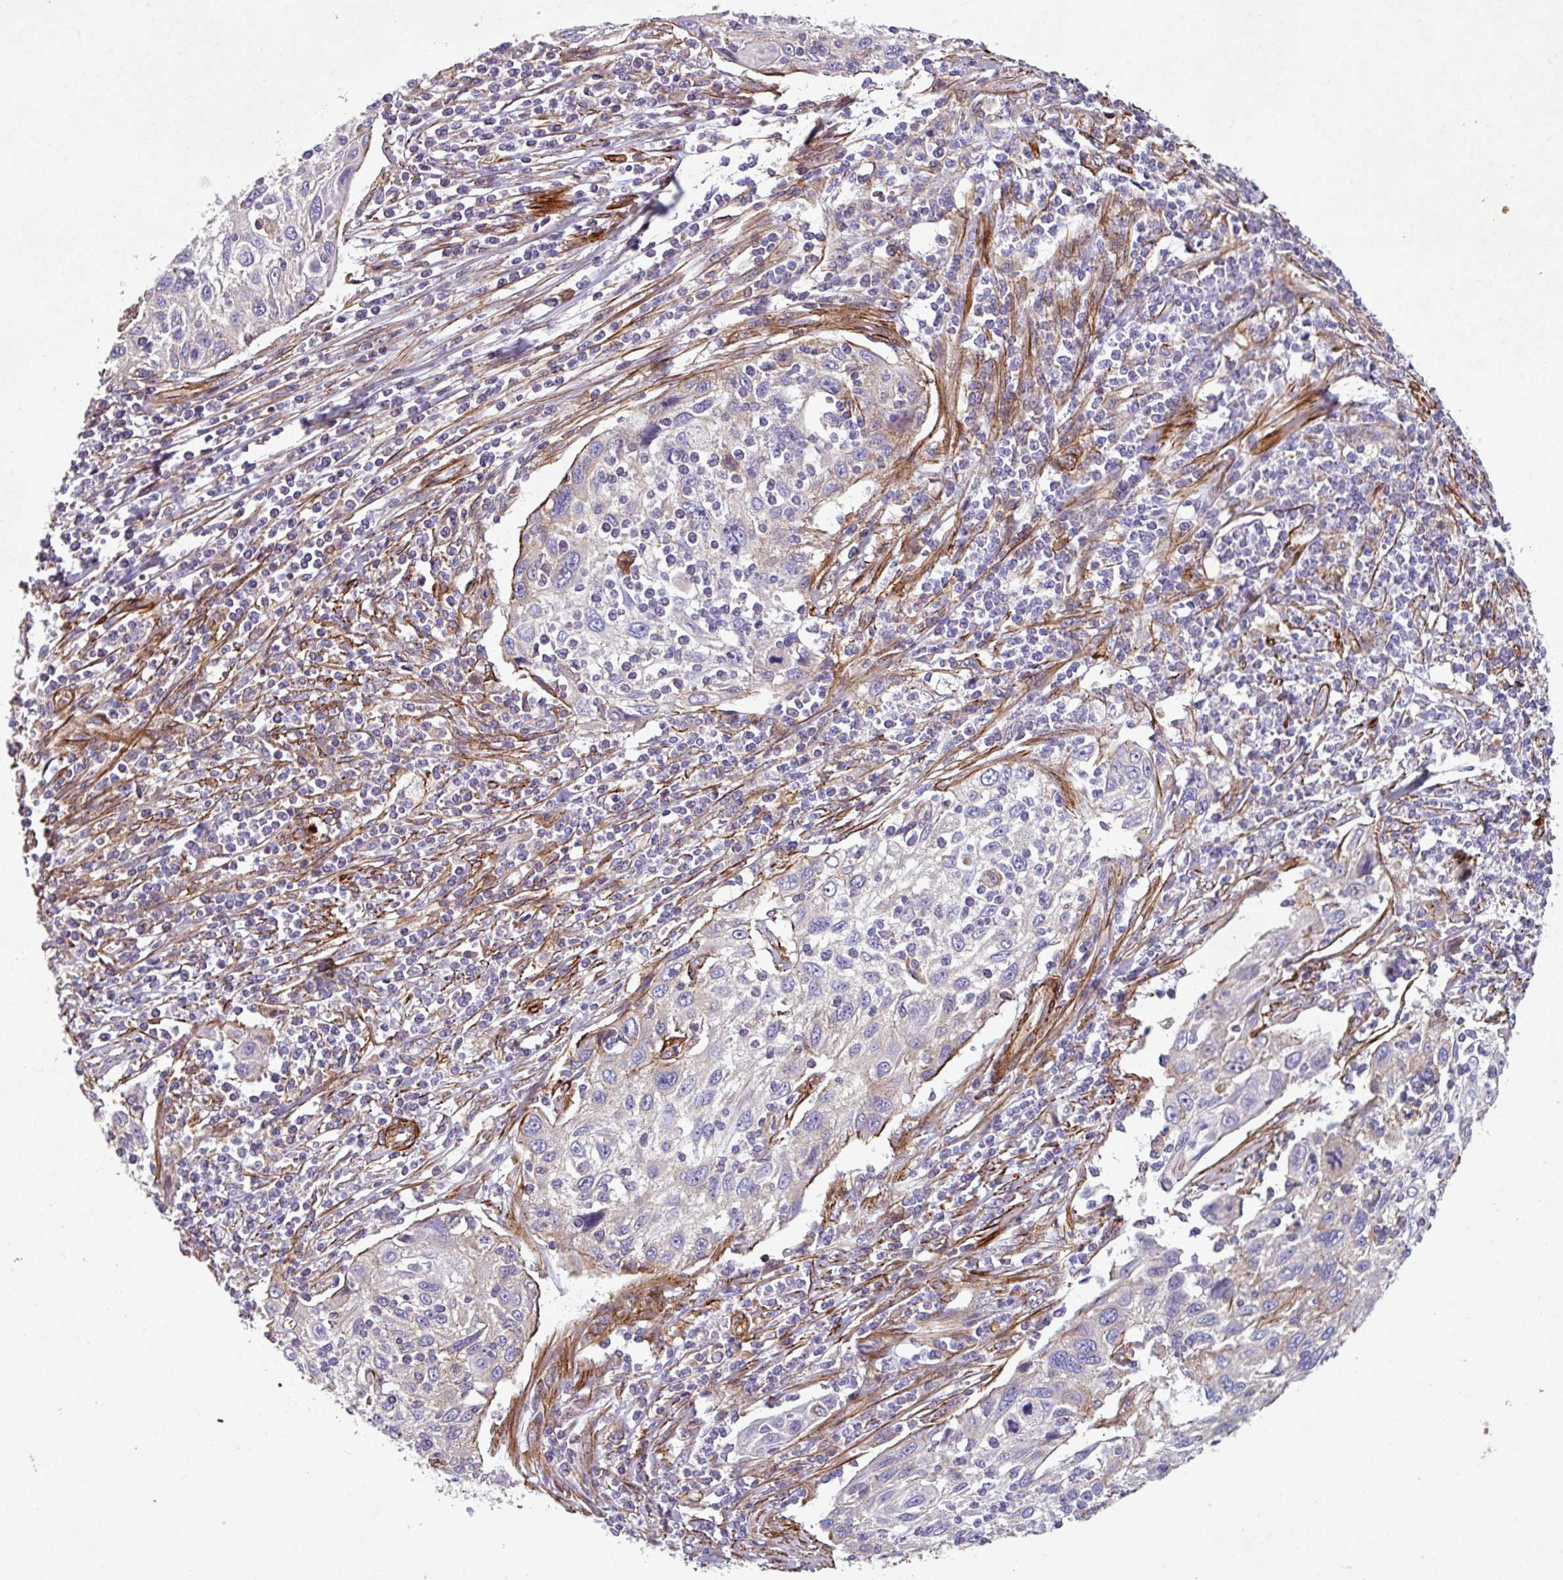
{"staining": {"intensity": "negative", "quantity": "none", "location": "none"}, "tissue": "cervical cancer", "cell_type": "Tumor cells", "image_type": "cancer", "snomed": [{"axis": "morphology", "description": "Squamous cell carcinoma, NOS"}, {"axis": "topography", "description": "Cervix"}], "caption": "Tumor cells show no significant protein staining in cervical cancer. The staining was performed using DAB to visualize the protein expression in brown, while the nuclei were stained in blue with hematoxylin (Magnification: 20x).", "gene": "ATP2C2", "patient": {"sex": "female", "age": 70}}